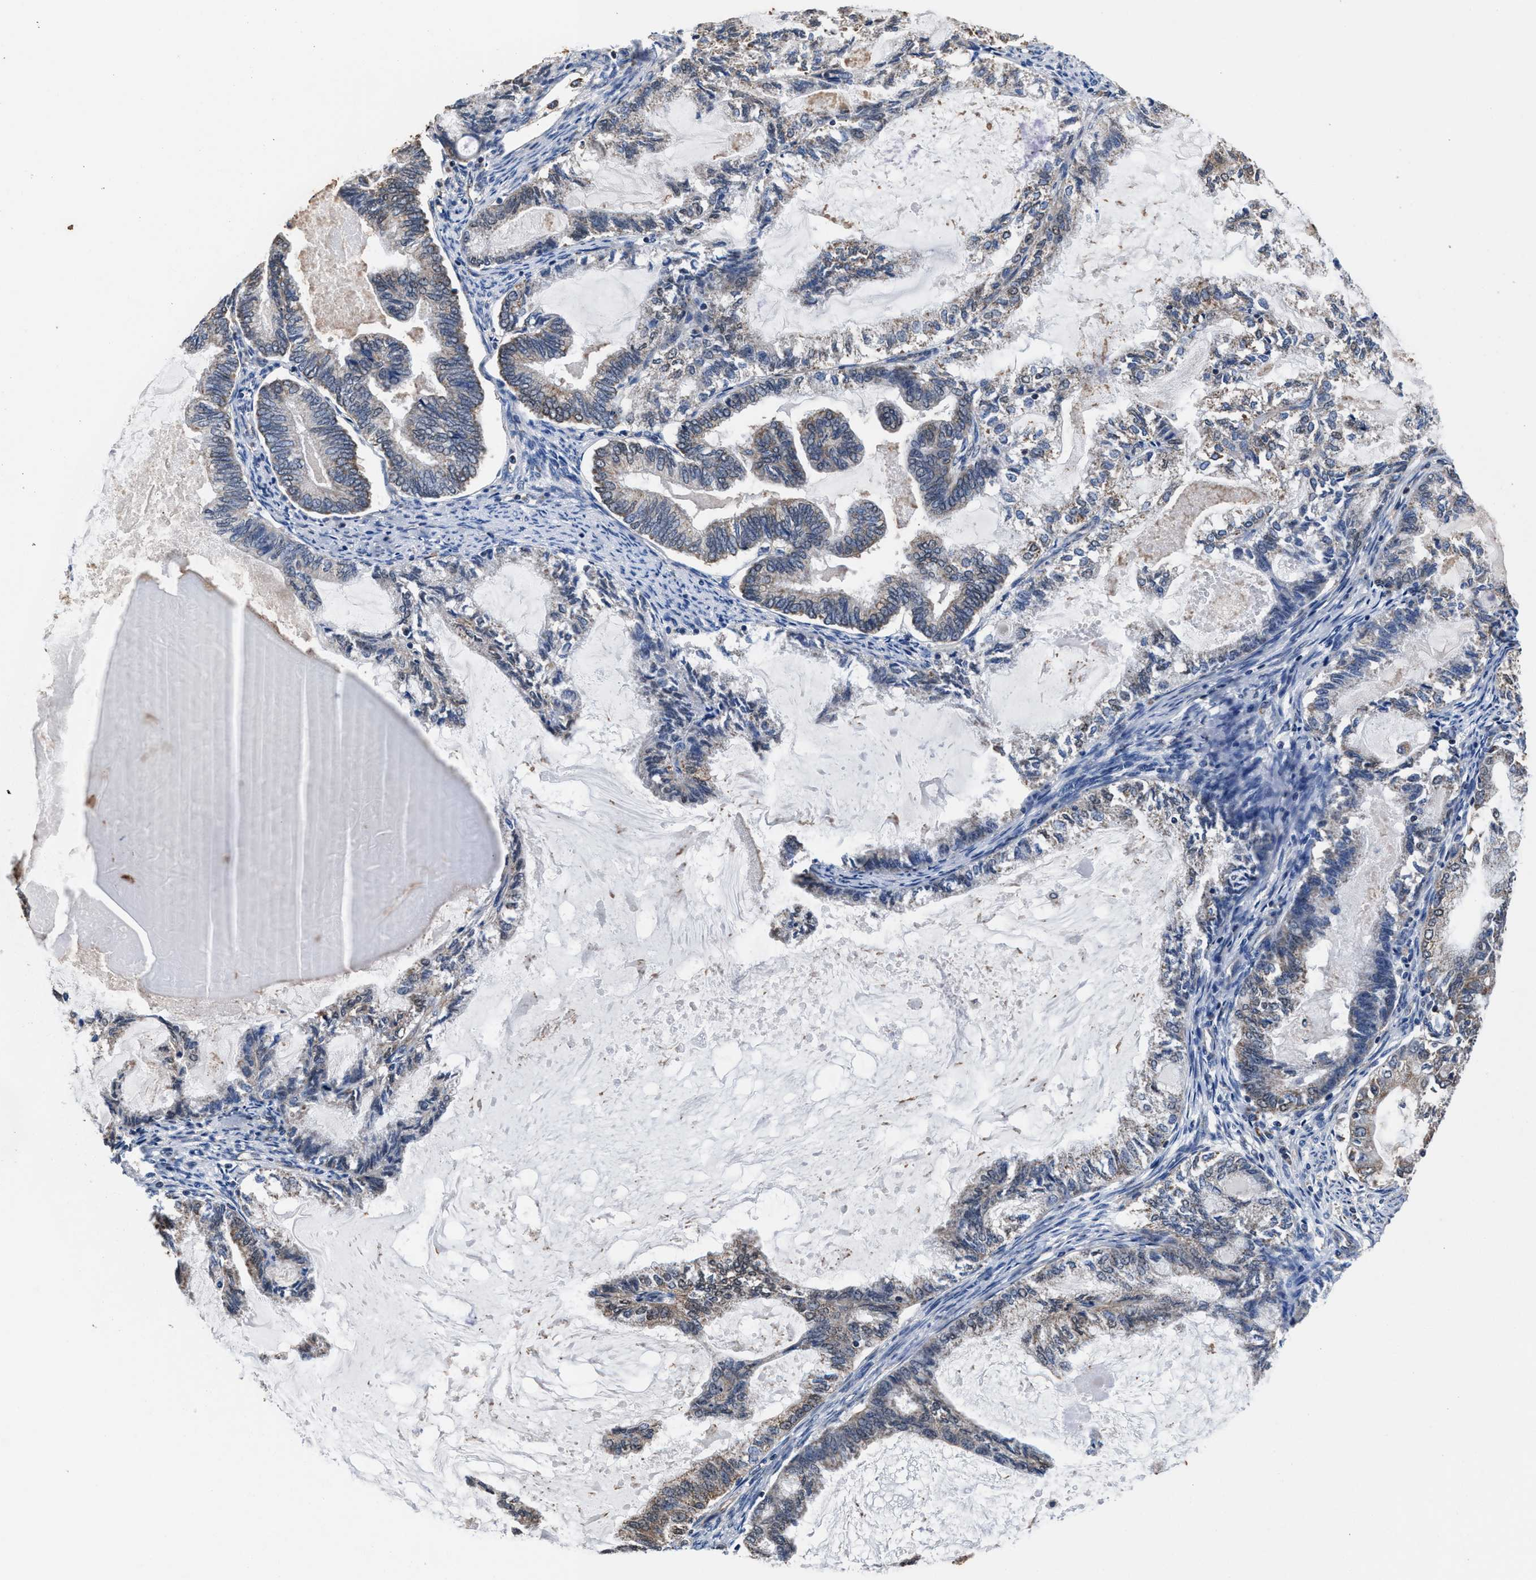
{"staining": {"intensity": "moderate", "quantity": "25%-75%", "location": "cytoplasmic/membranous"}, "tissue": "endometrial cancer", "cell_type": "Tumor cells", "image_type": "cancer", "snomed": [{"axis": "morphology", "description": "Adenocarcinoma, NOS"}, {"axis": "topography", "description": "Endometrium"}], "caption": "Endometrial cancer tissue displays moderate cytoplasmic/membranous staining in about 25%-75% of tumor cells", "gene": "ACLY", "patient": {"sex": "female", "age": 86}}